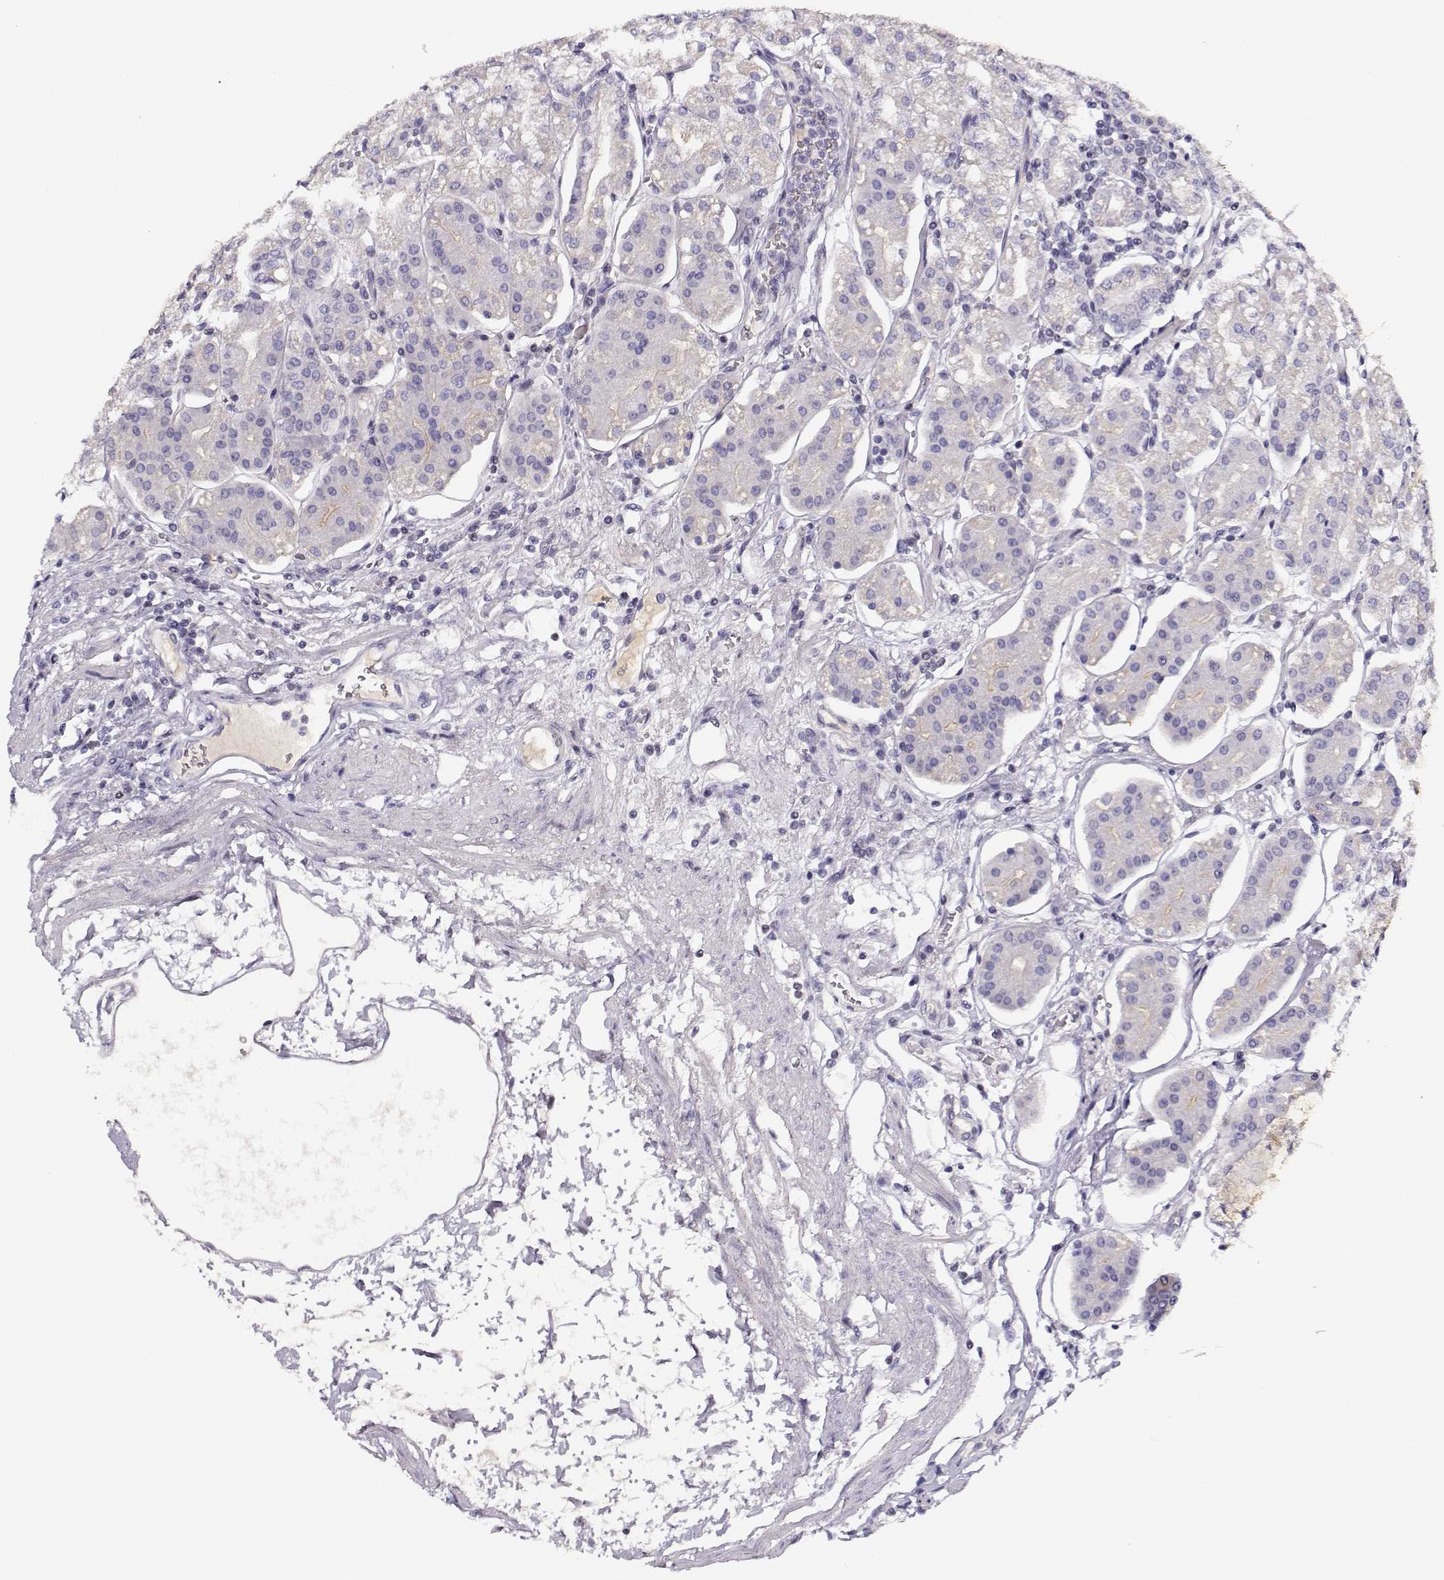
{"staining": {"intensity": "negative", "quantity": "none", "location": "none"}, "tissue": "stomach", "cell_type": "Glandular cells", "image_type": "normal", "snomed": [{"axis": "morphology", "description": "Normal tissue, NOS"}, {"axis": "topography", "description": "Skeletal muscle"}, {"axis": "topography", "description": "Stomach"}], "caption": "The immunohistochemistry (IHC) micrograph has no significant staining in glandular cells of stomach.", "gene": "CRX", "patient": {"sex": "female", "age": 57}}